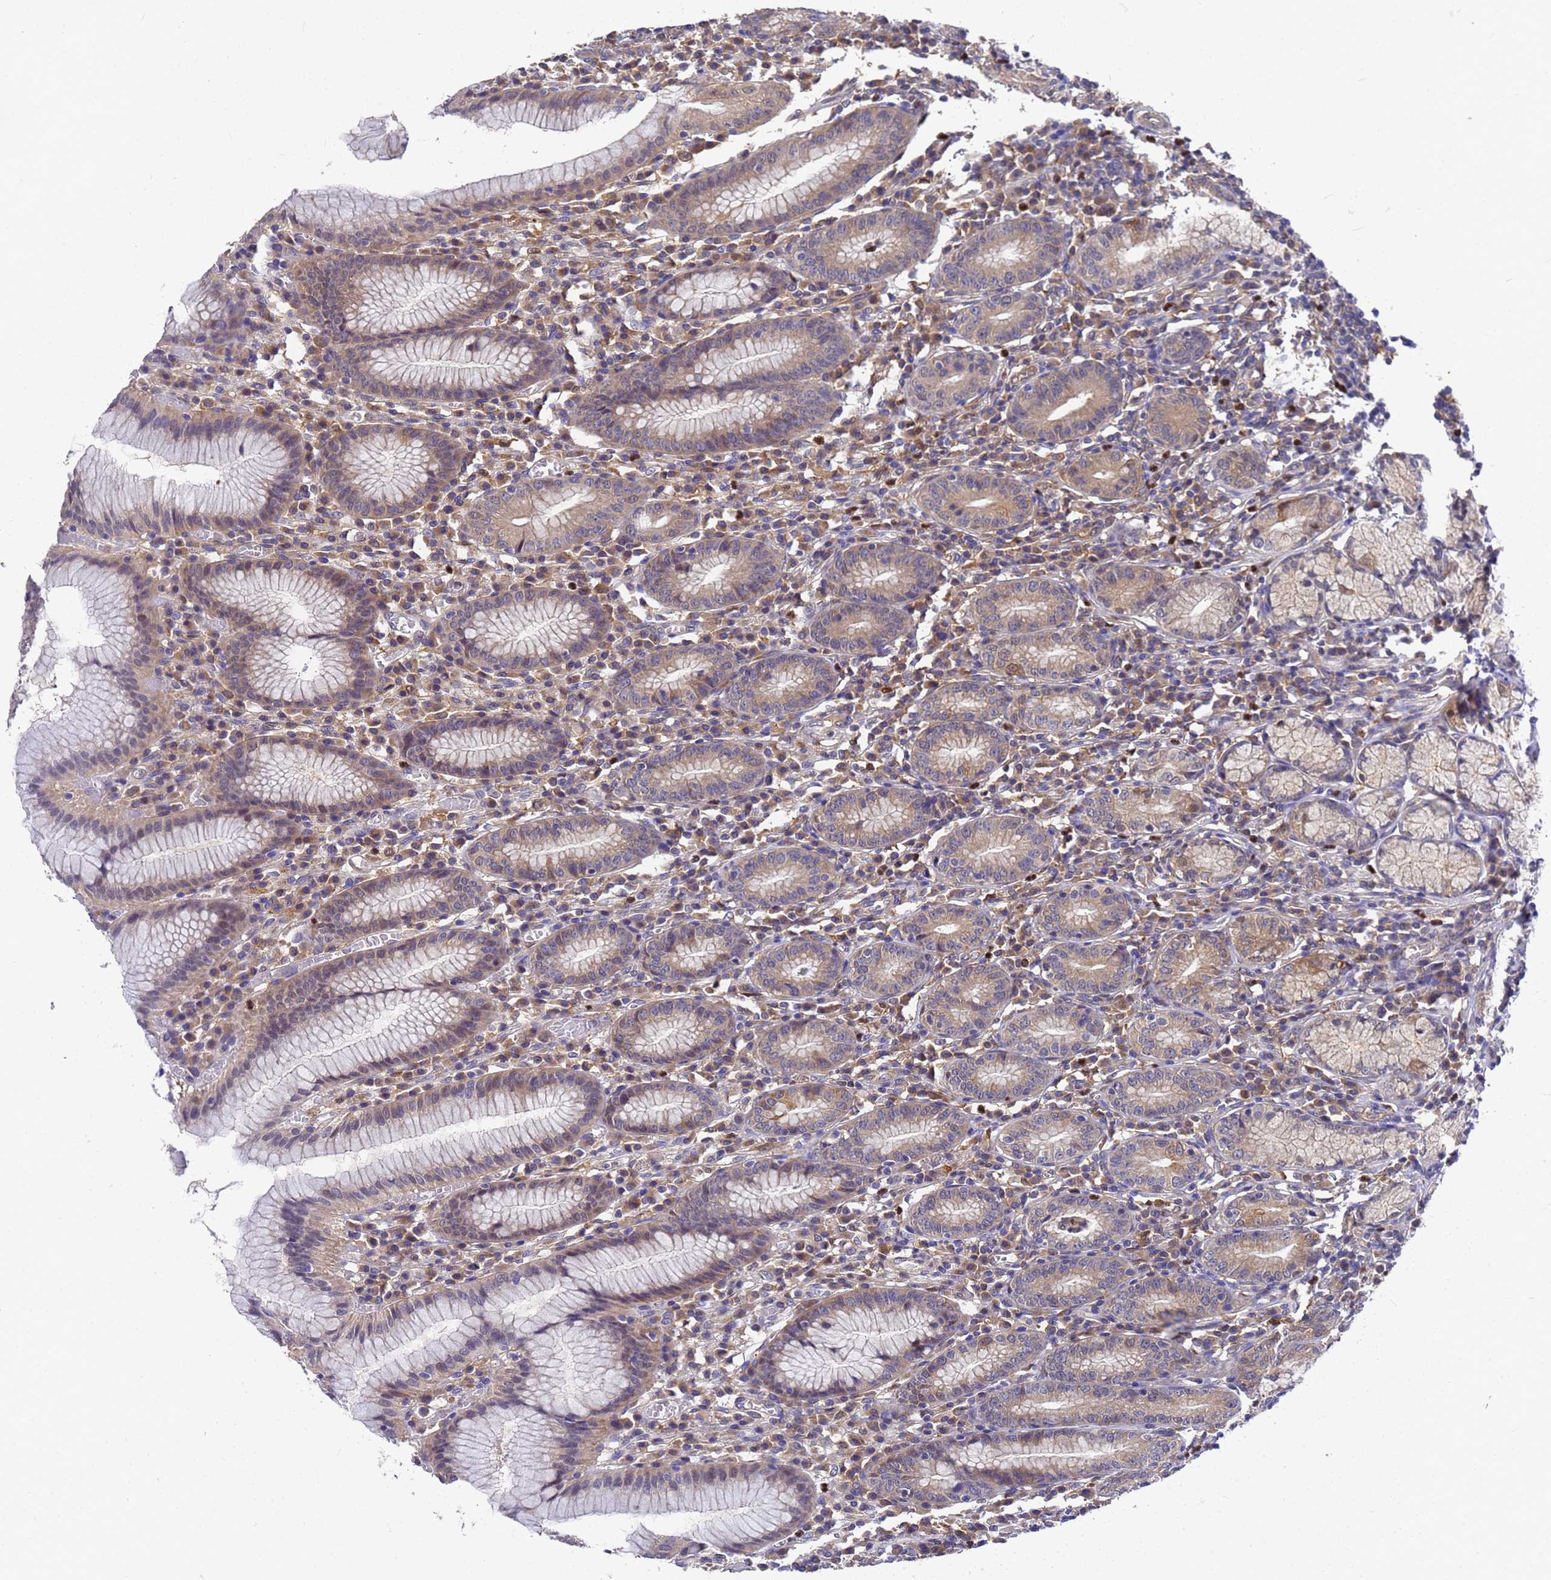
{"staining": {"intensity": "moderate", "quantity": "<25%", "location": "cytoplasmic/membranous,nuclear"}, "tissue": "stomach", "cell_type": "Glandular cells", "image_type": "normal", "snomed": [{"axis": "morphology", "description": "Normal tissue, NOS"}, {"axis": "topography", "description": "Stomach"}], "caption": "About <25% of glandular cells in benign stomach demonstrate moderate cytoplasmic/membranous,nuclear protein positivity as visualized by brown immunohistochemical staining.", "gene": "SLC35E2B", "patient": {"sex": "male", "age": 55}}